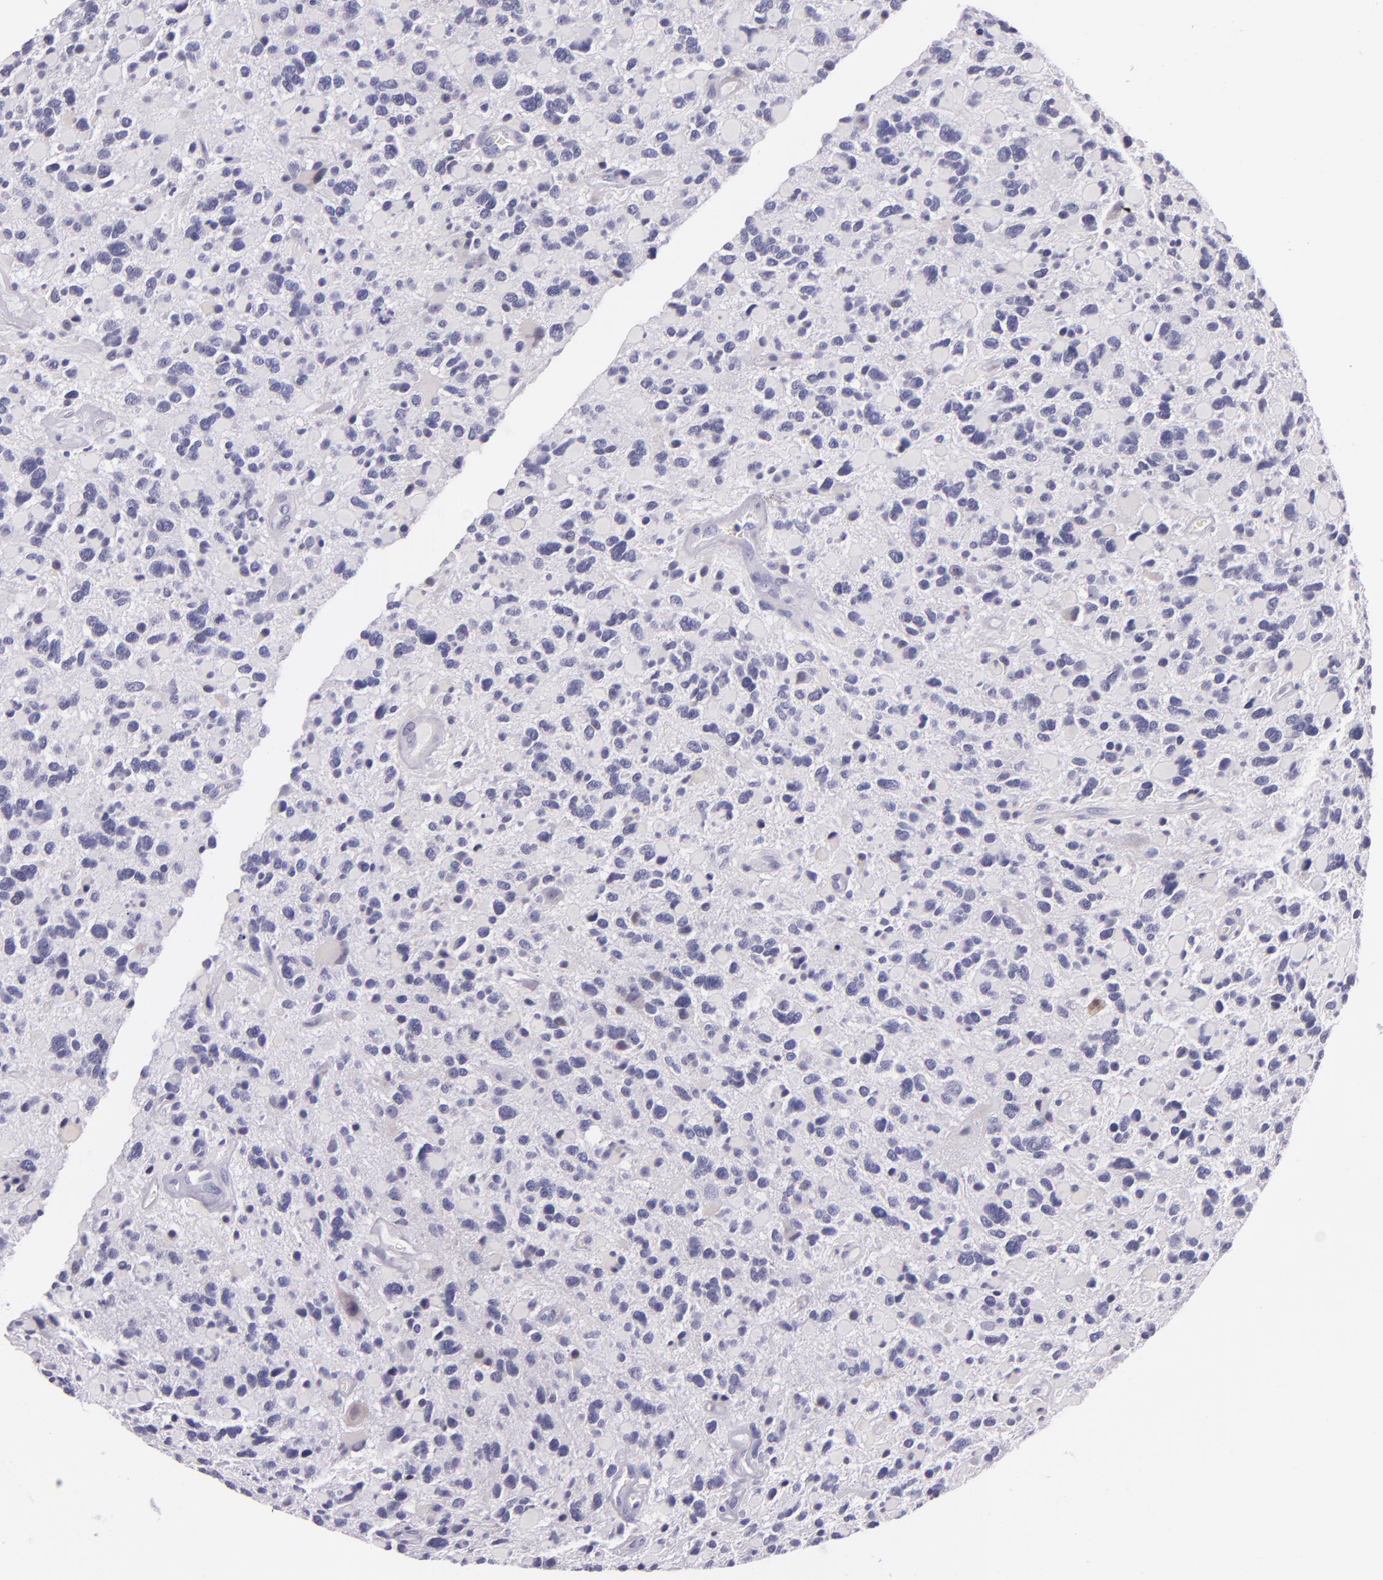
{"staining": {"intensity": "negative", "quantity": "none", "location": "none"}, "tissue": "glioma", "cell_type": "Tumor cells", "image_type": "cancer", "snomed": [{"axis": "morphology", "description": "Glioma, malignant, High grade"}, {"axis": "topography", "description": "Brain"}], "caption": "Malignant glioma (high-grade) stained for a protein using immunohistochemistry (IHC) reveals no staining tumor cells.", "gene": "HSP90AA1", "patient": {"sex": "female", "age": 37}}